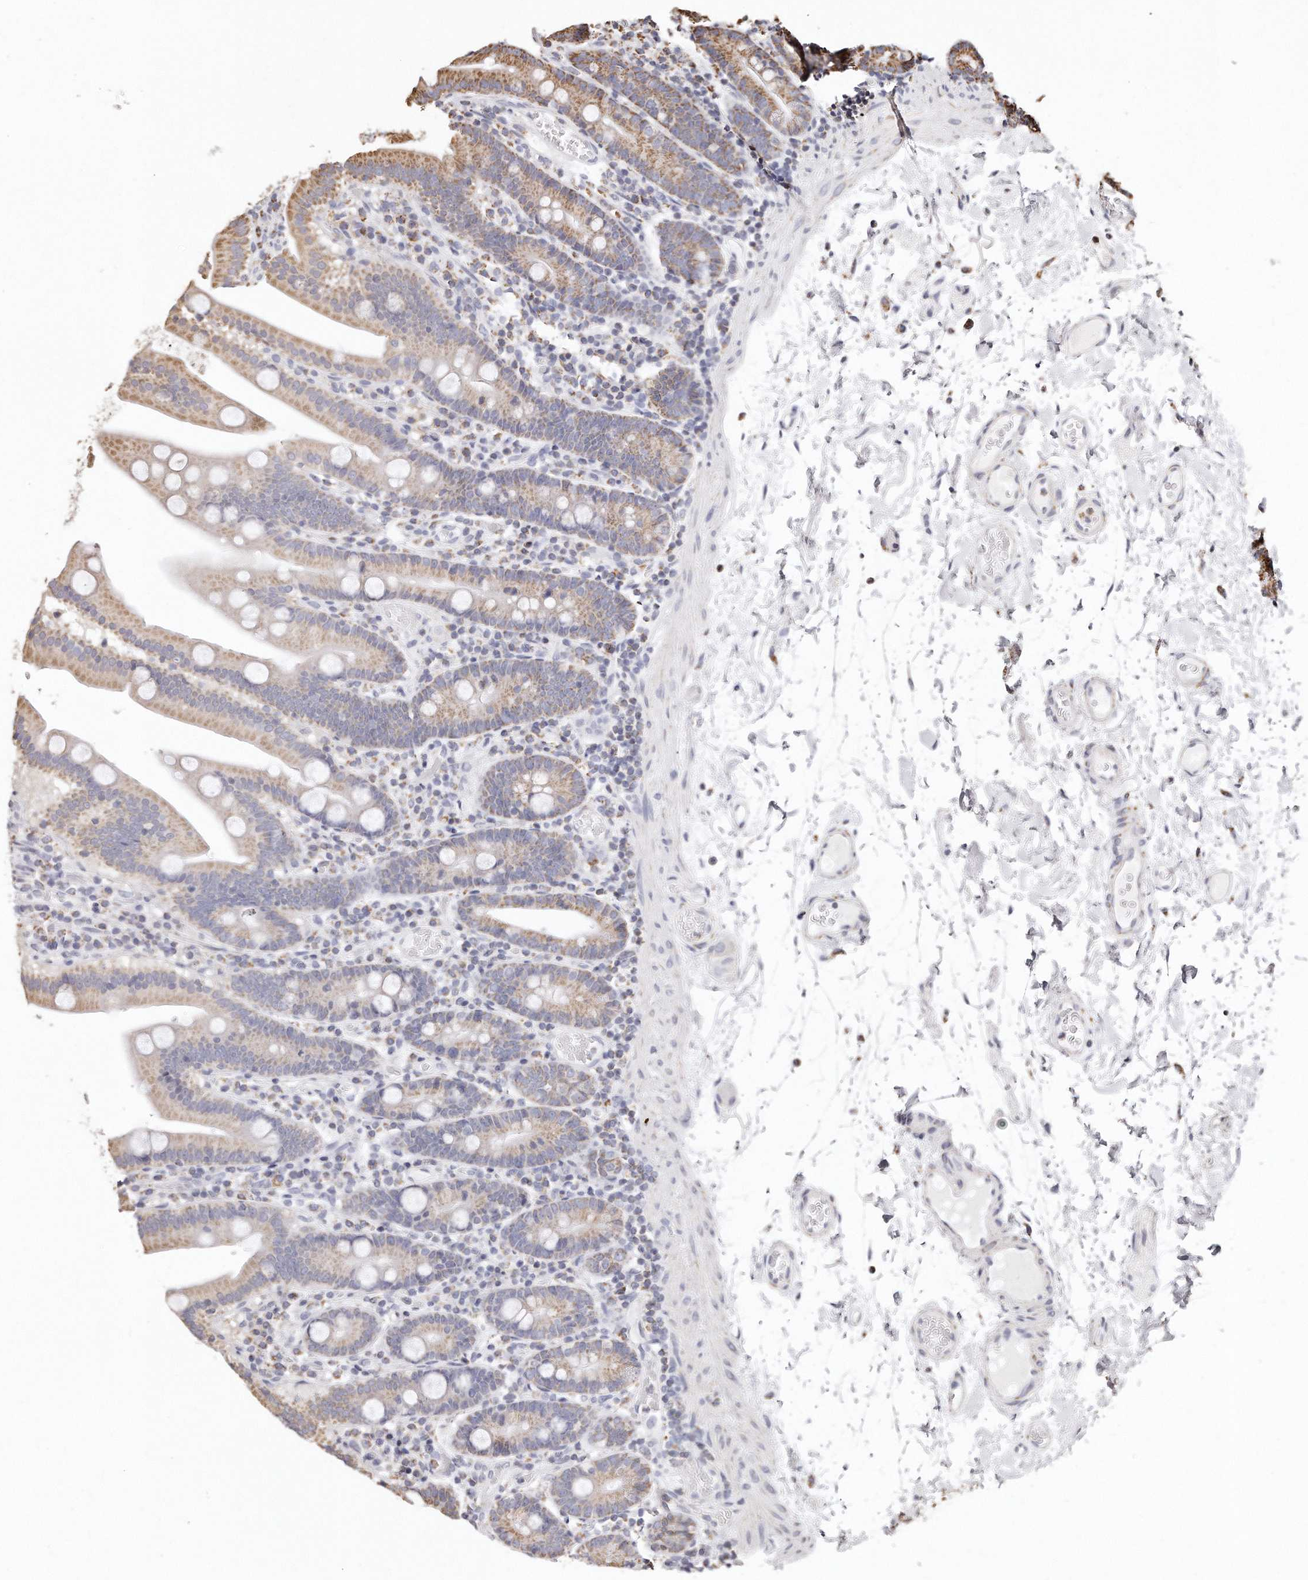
{"staining": {"intensity": "moderate", "quantity": "25%-75%", "location": "cytoplasmic/membranous"}, "tissue": "duodenum", "cell_type": "Glandular cells", "image_type": "normal", "snomed": [{"axis": "morphology", "description": "Normal tissue, NOS"}, {"axis": "topography", "description": "Duodenum"}], "caption": "Glandular cells exhibit medium levels of moderate cytoplasmic/membranous expression in about 25%-75% of cells in benign duodenum.", "gene": "RTKN", "patient": {"sex": "male", "age": 55}}